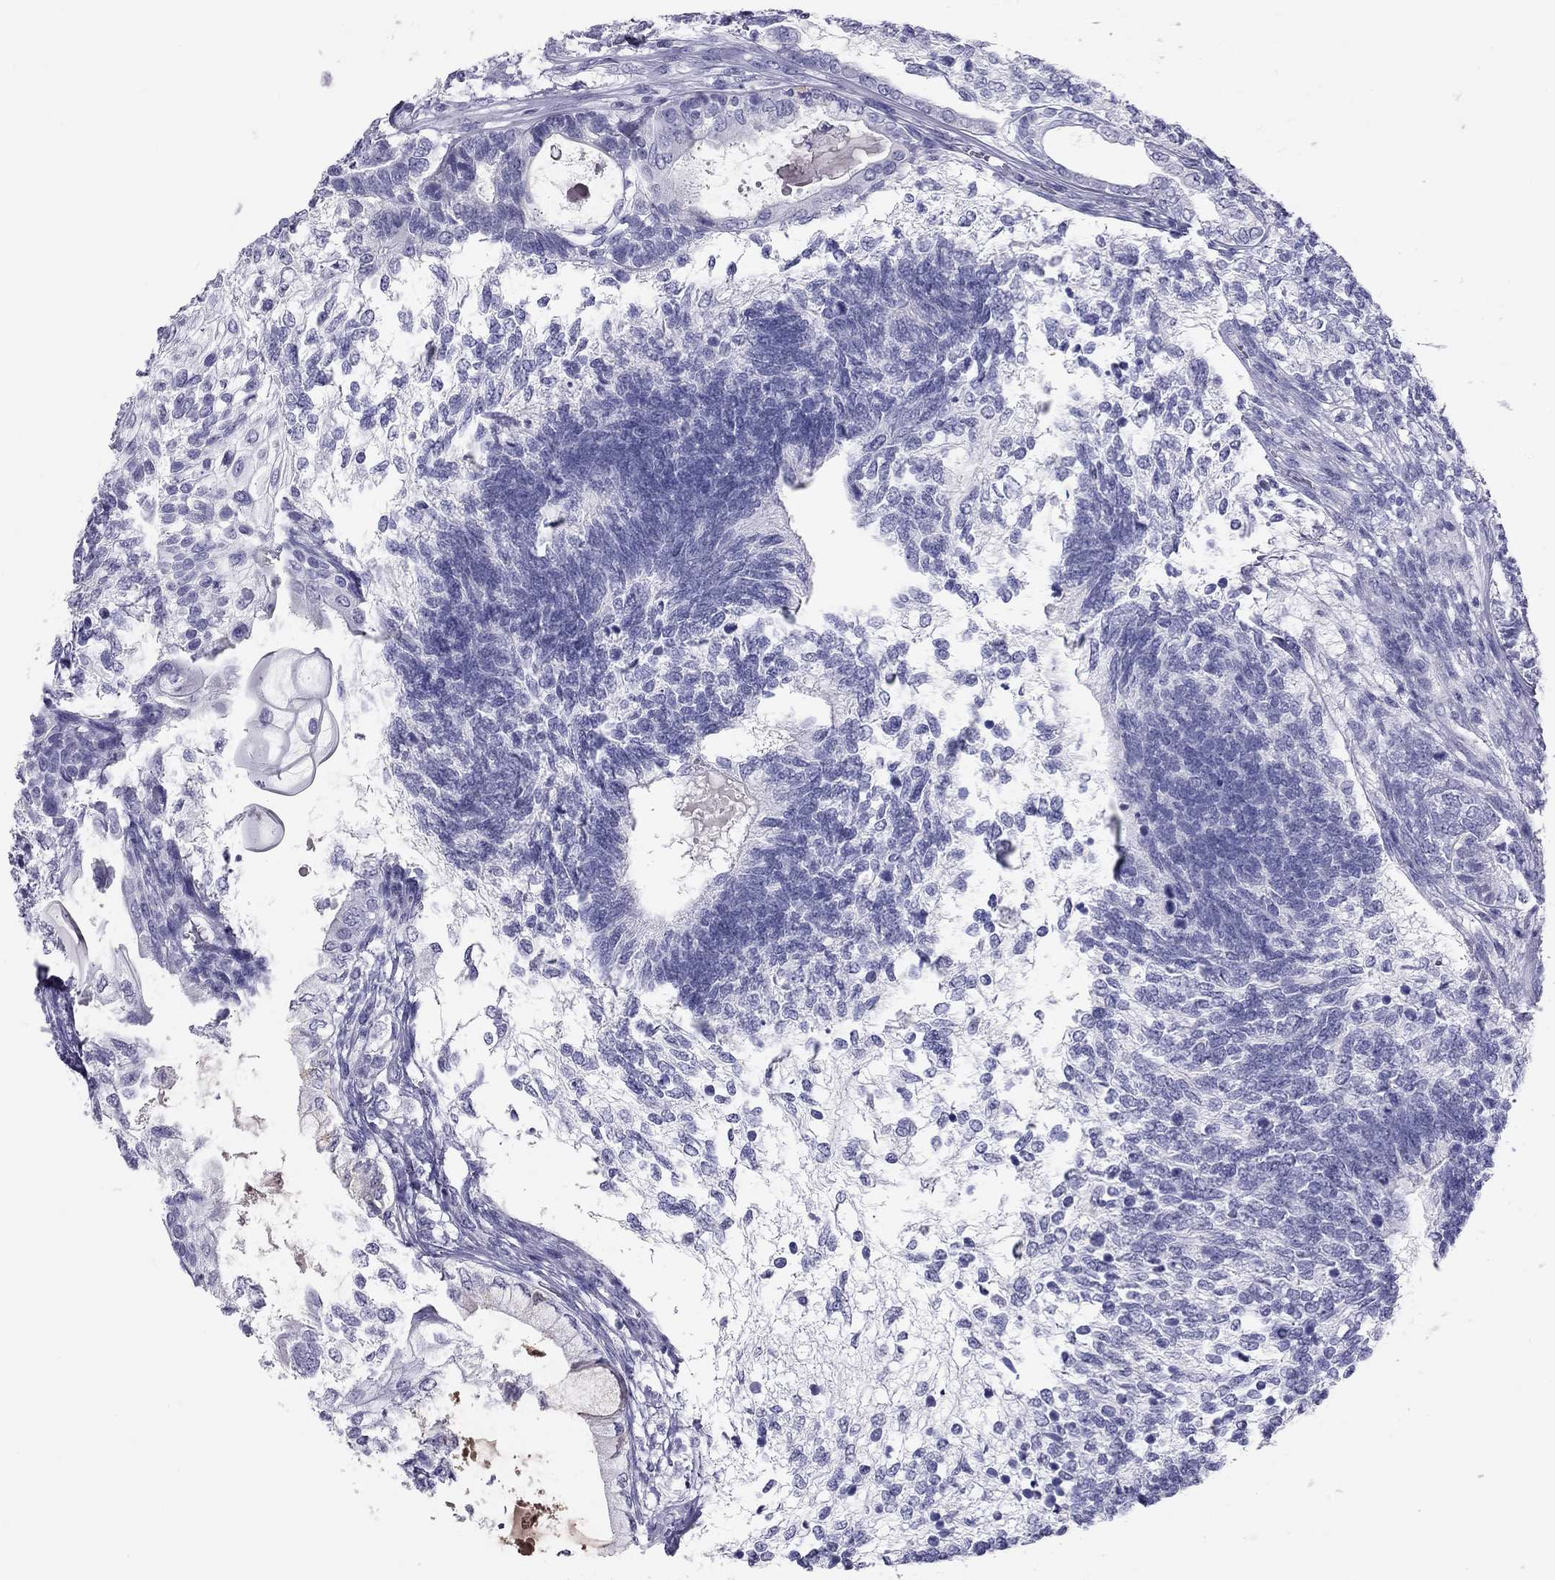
{"staining": {"intensity": "negative", "quantity": "none", "location": "none"}, "tissue": "testis cancer", "cell_type": "Tumor cells", "image_type": "cancer", "snomed": [{"axis": "morphology", "description": "Seminoma, NOS"}, {"axis": "morphology", "description": "Carcinoma, Embryonal, NOS"}, {"axis": "topography", "description": "Testis"}], "caption": "High power microscopy image of an immunohistochemistry (IHC) micrograph of embryonal carcinoma (testis), revealing no significant positivity in tumor cells. (Brightfield microscopy of DAB immunohistochemistry (IHC) at high magnification).", "gene": "KLRG1", "patient": {"sex": "male", "age": 41}}